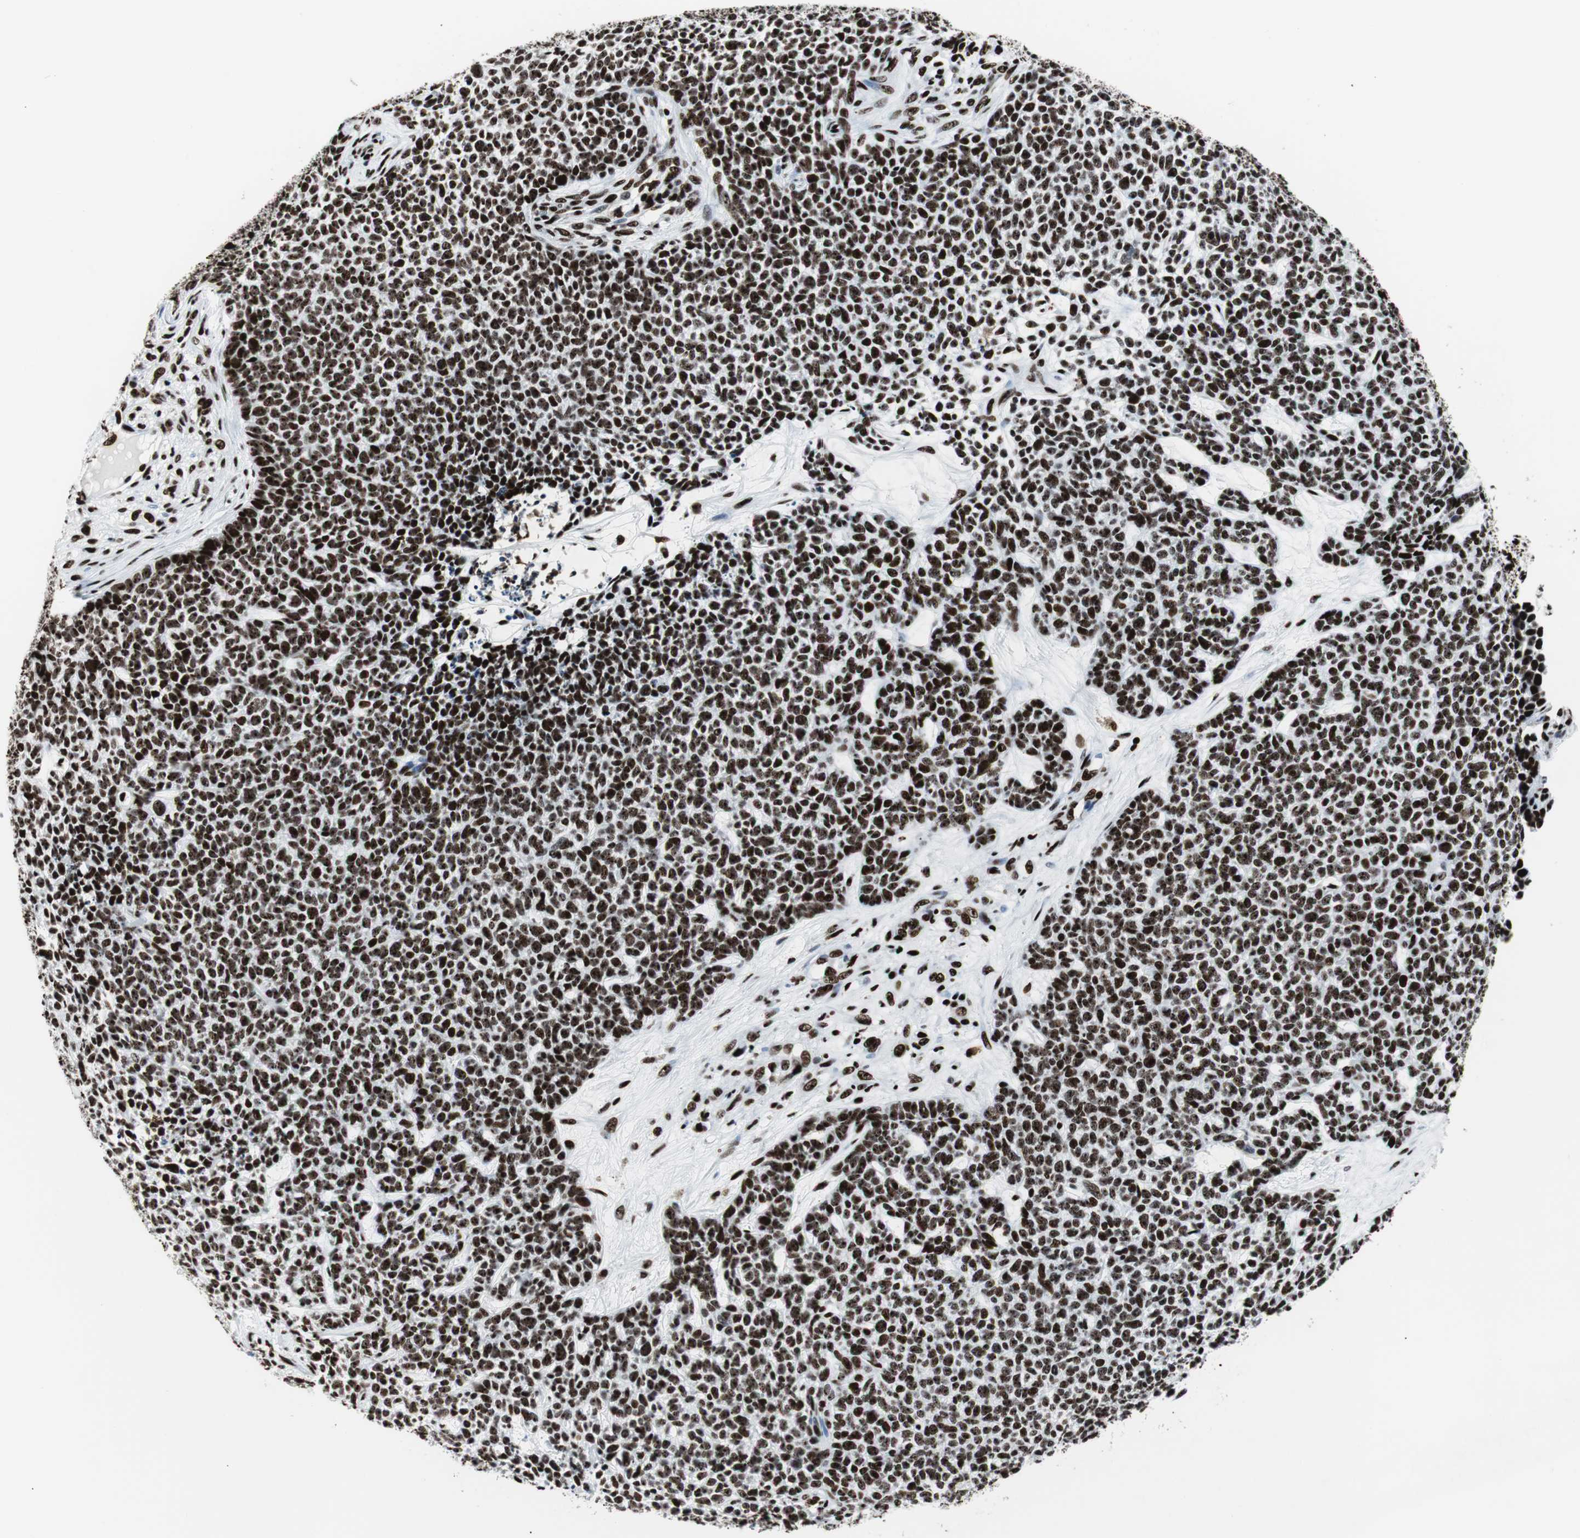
{"staining": {"intensity": "strong", "quantity": ">75%", "location": "nuclear"}, "tissue": "skin cancer", "cell_type": "Tumor cells", "image_type": "cancer", "snomed": [{"axis": "morphology", "description": "Basal cell carcinoma"}, {"axis": "topography", "description": "Skin"}], "caption": "Tumor cells show strong nuclear expression in approximately >75% of cells in skin cancer (basal cell carcinoma). Using DAB (3,3'-diaminobenzidine) (brown) and hematoxylin (blue) stains, captured at high magnification using brightfield microscopy.", "gene": "NCL", "patient": {"sex": "female", "age": 84}}